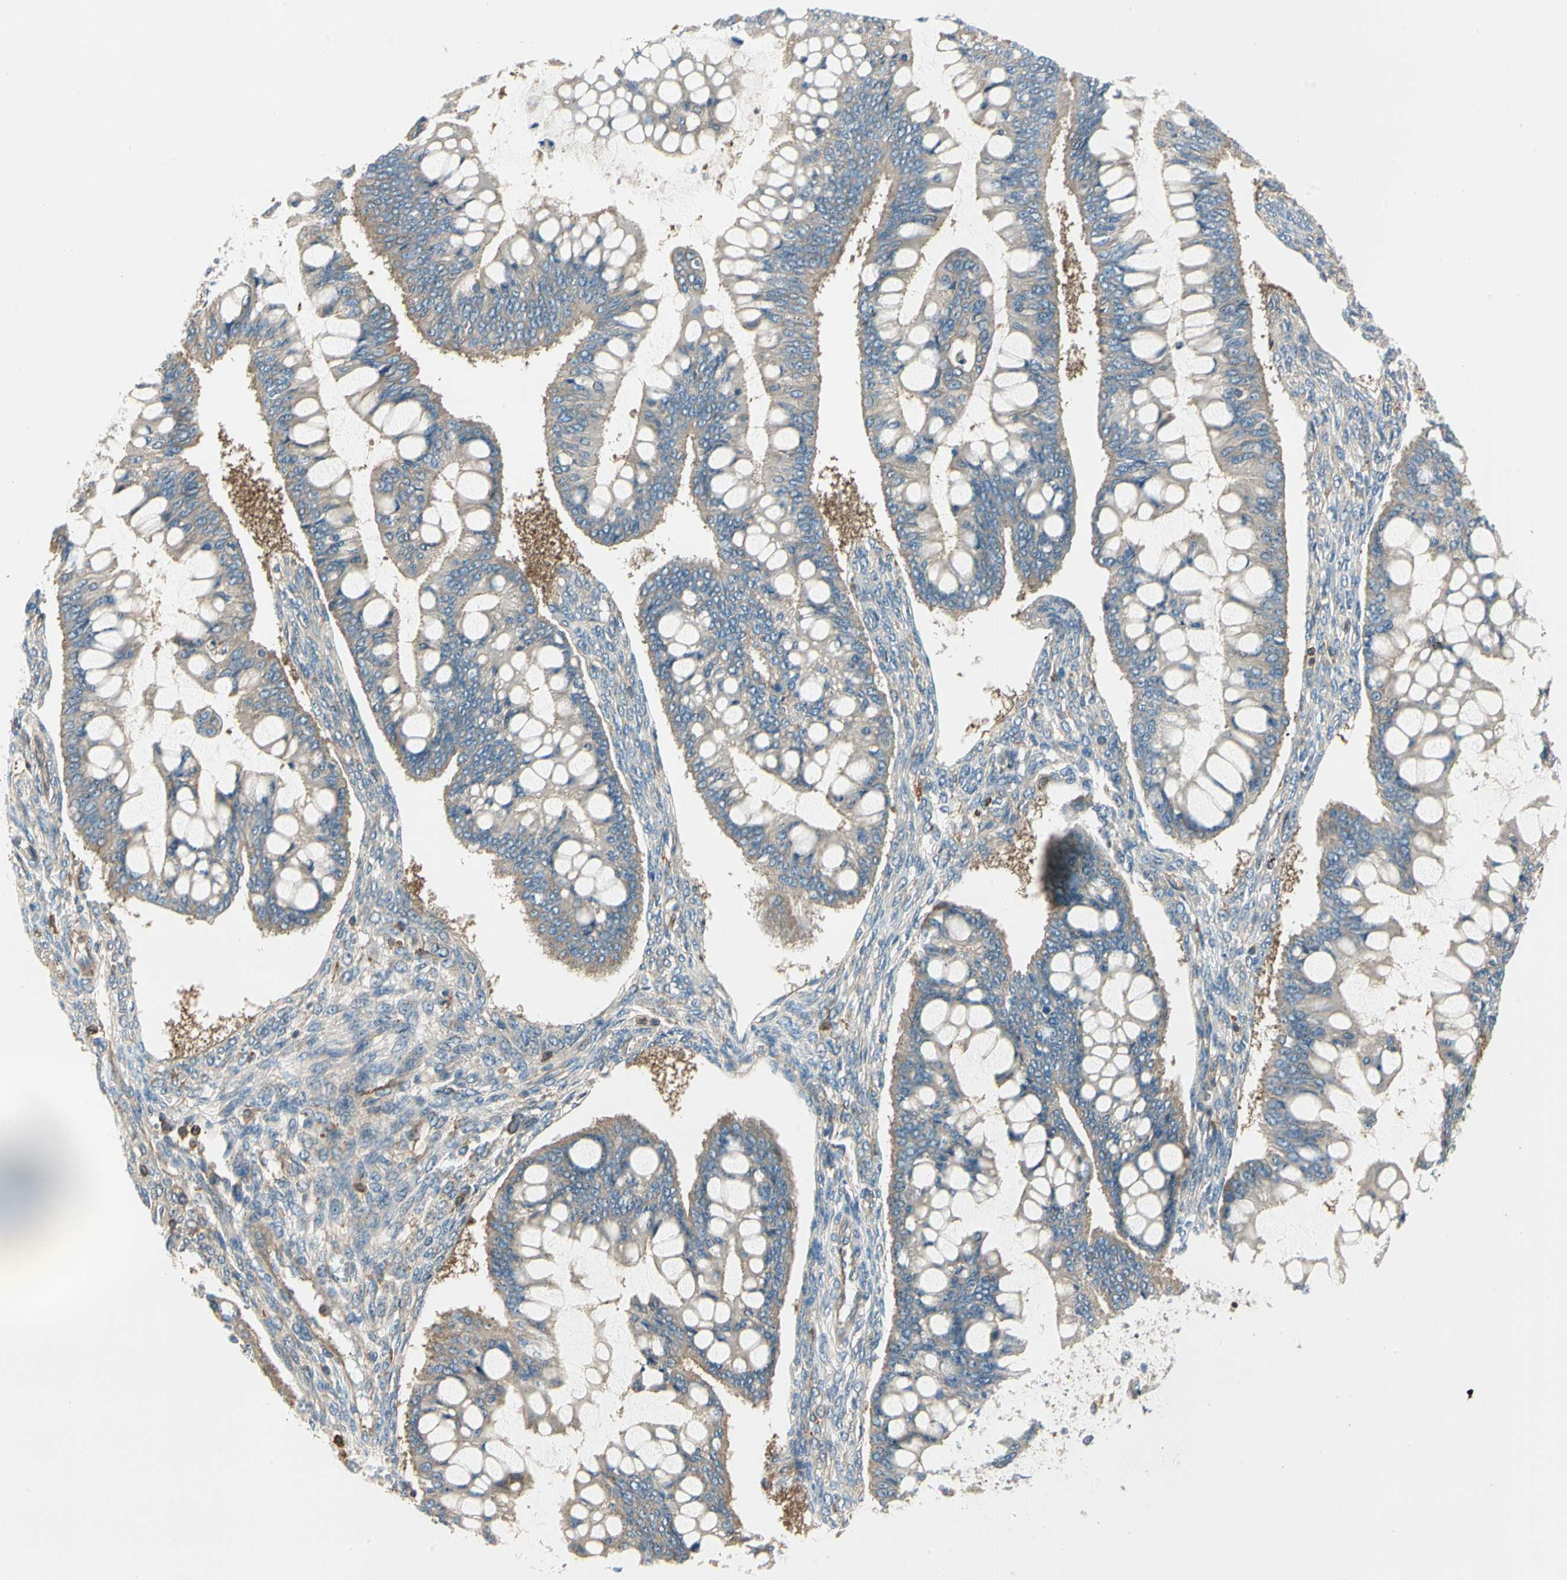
{"staining": {"intensity": "weak", "quantity": ">75%", "location": "cytoplasmic/membranous"}, "tissue": "ovarian cancer", "cell_type": "Tumor cells", "image_type": "cancer", "snomed": [{"axis": "morphology", "description": "Cystadenocarcinoma, mucinous, NOS"}, {"axis": "topography", "description": "Ovary"}], "caption": "Protein analysis of ovarian mucinous cystadenocarcinoma tissue shows weak cytoplasmic/membranous positivity in about >75% of tumor cells. Using DAB (3,3'-diaminobenzidine) (brown) and hematoxylin (blue) stains, captured at high magnification using brightfield microscopy.", "gene": "CAPZA2", "patient": {"sex": "female", "age": 73}}